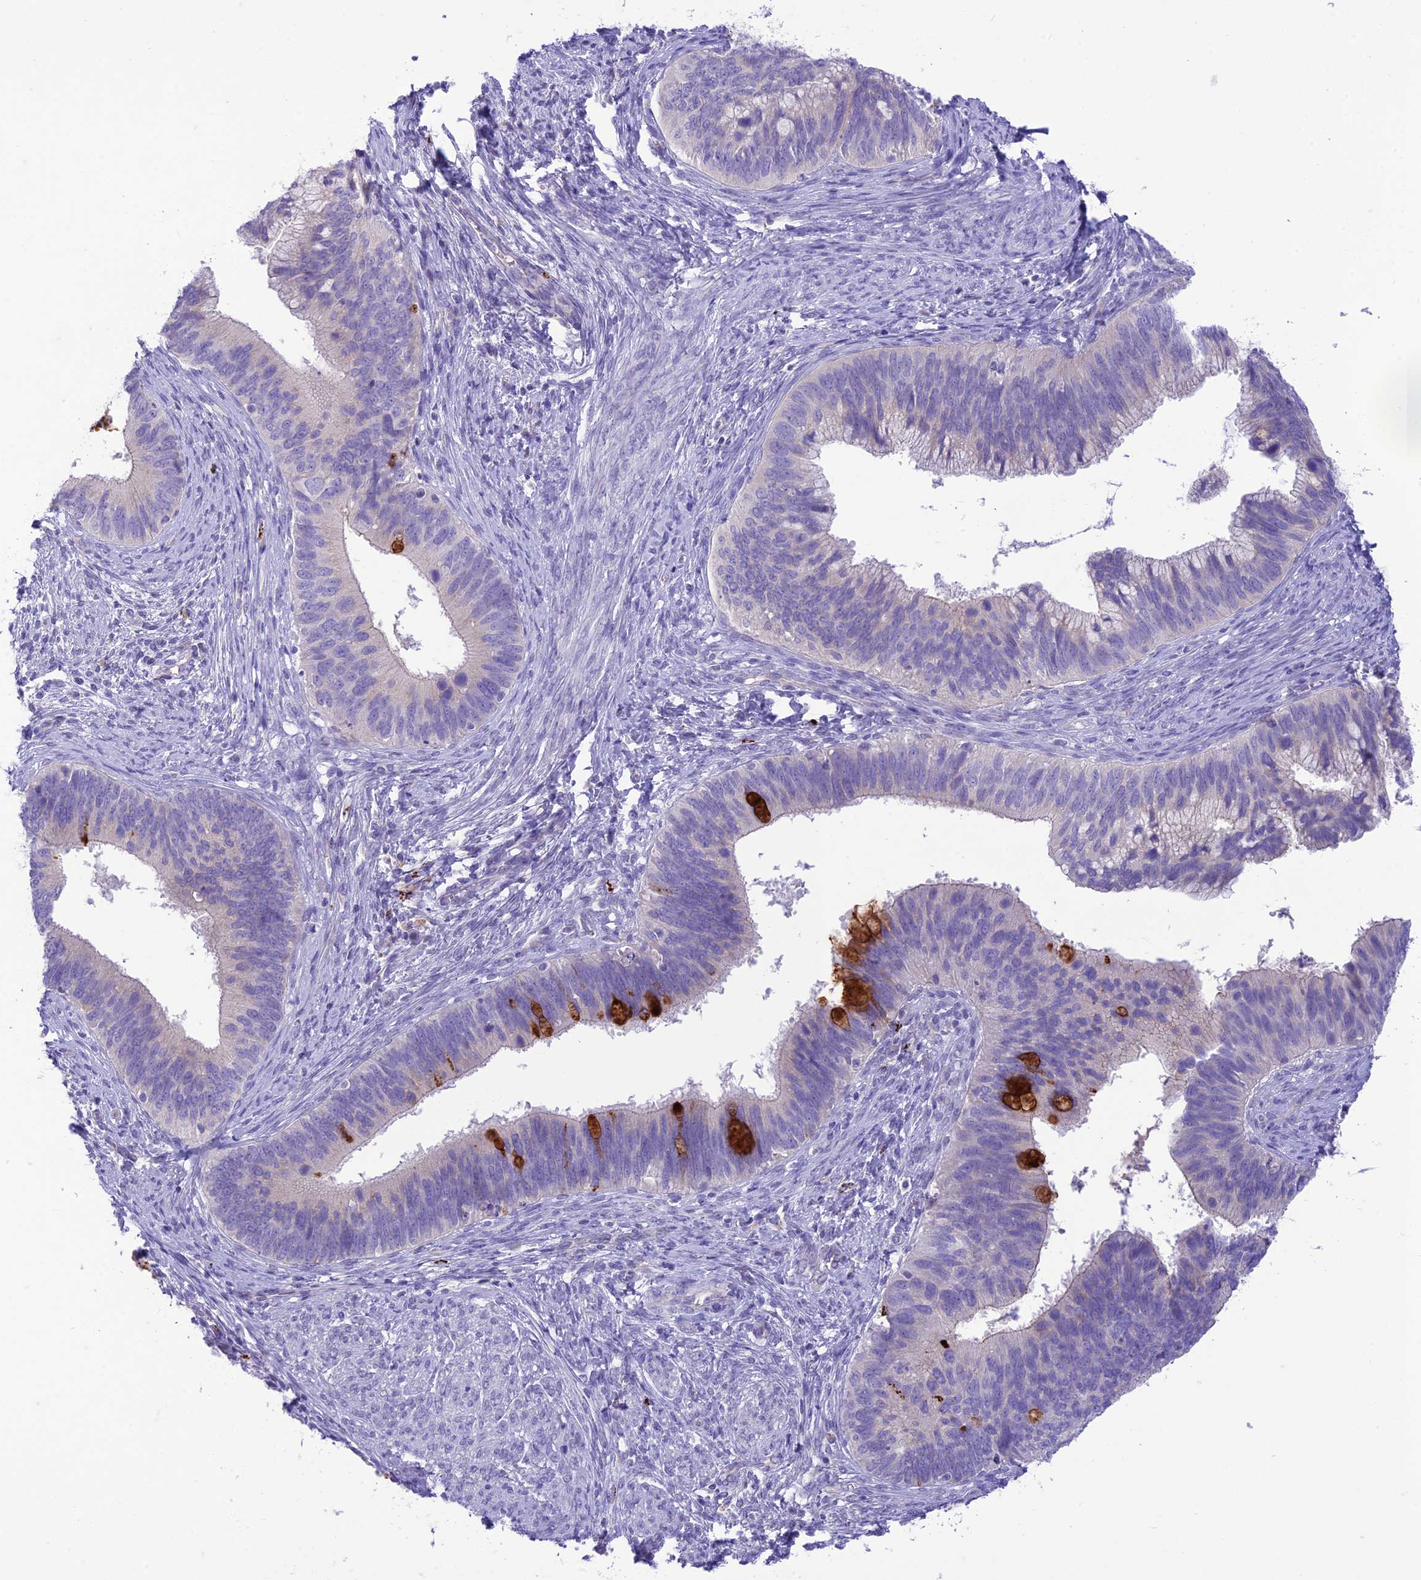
{"staining": {"intensity": "strong", "quantity": "<25%", "location": "cytoplasmic/membranous"}, "tissue": "cervical cancer", "cell_type": "Tumor cells", "image_type": "cancer", "snomed": [{"axis": "morphology", "description": "Adenocarcinoma, NOS"}, {"axis": "topography", "description": "Cervix"}], "caption": "A brown stain labels strong cytoplasmic/membranous expression of a protein in adenocarcinoma (cervical) tumor cells.", "gene": "DHDH", "patient": {"sex": "female", "age": 42}}